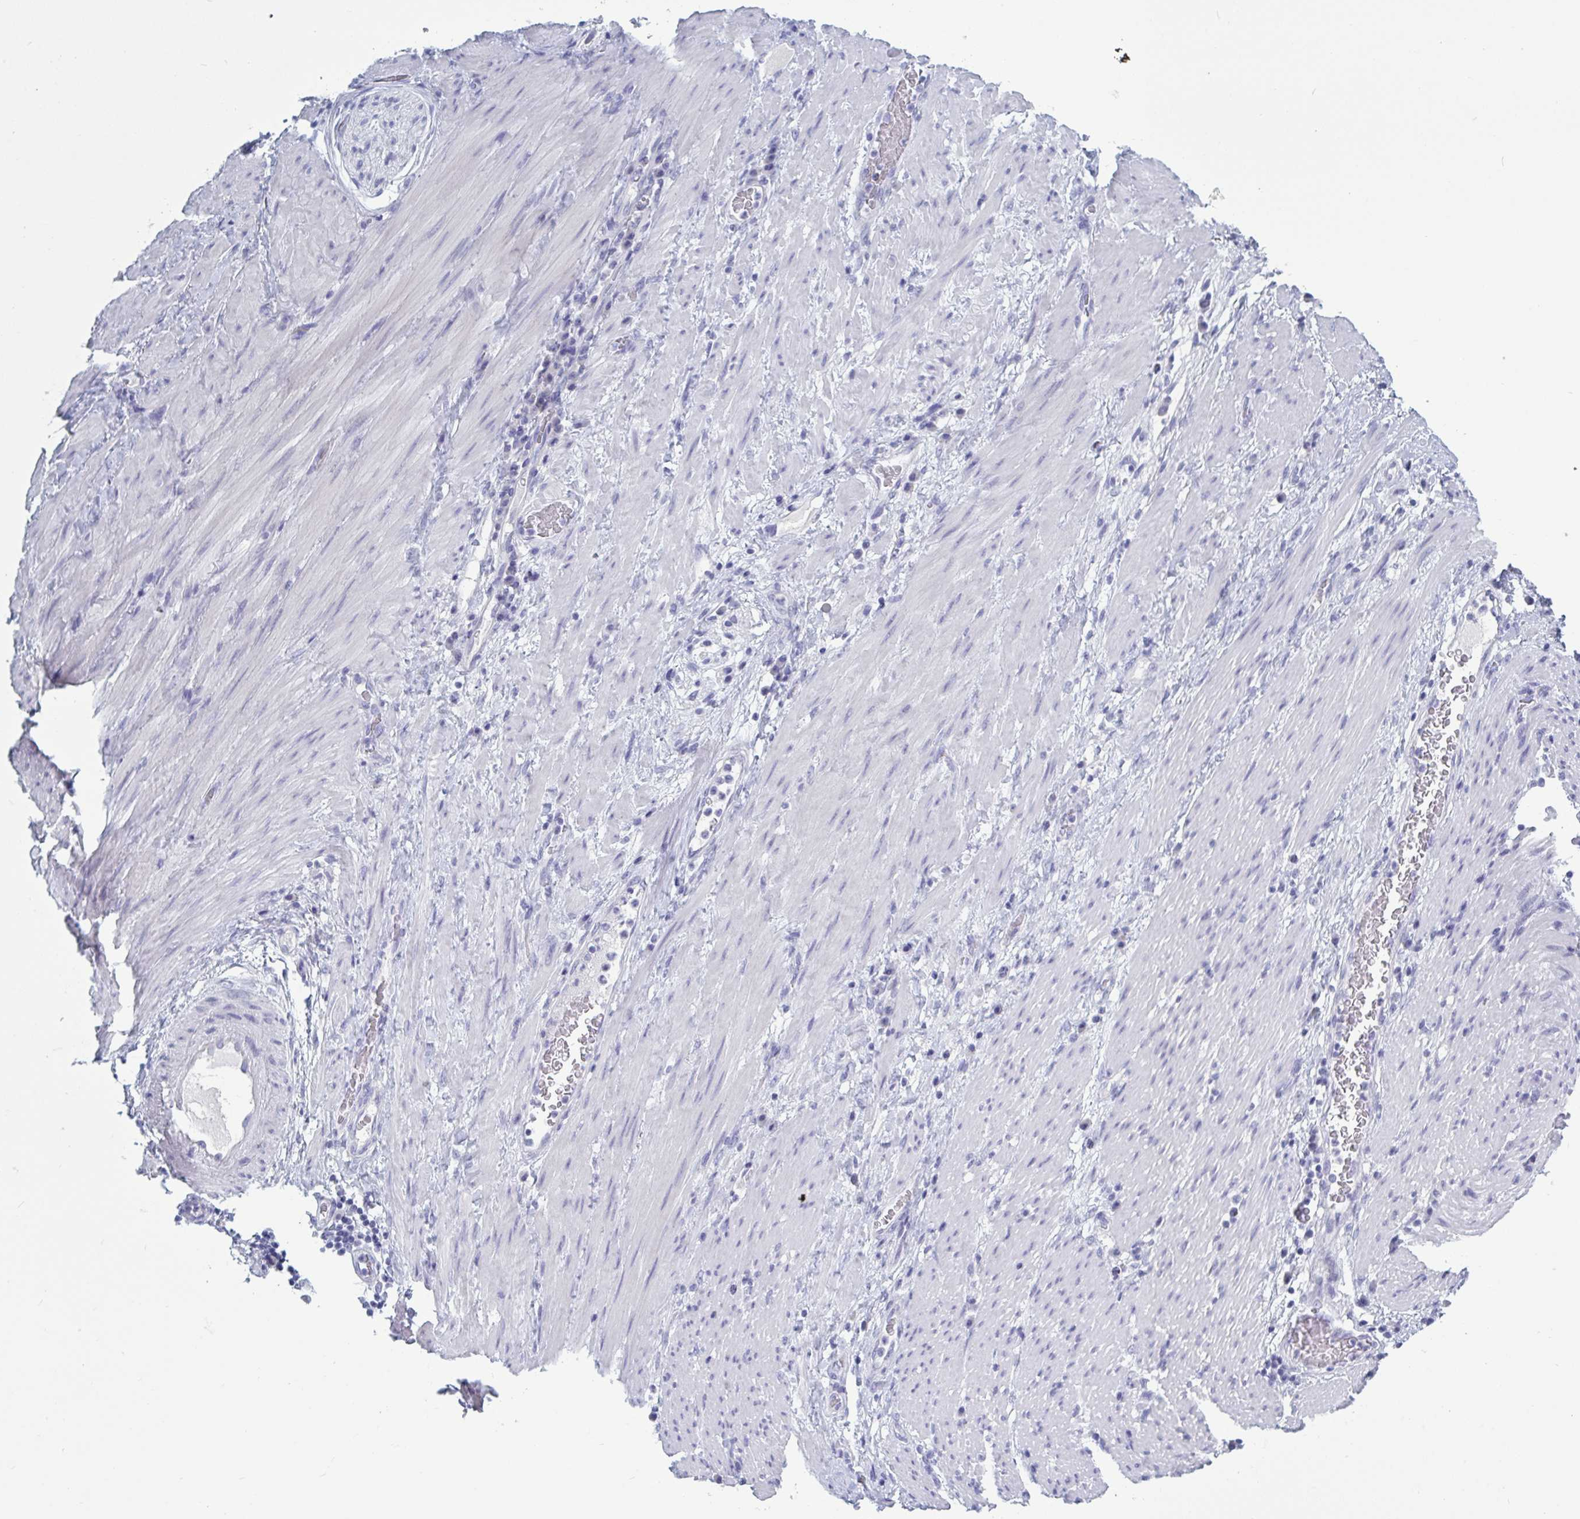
{"staining": {"intensity": "negative", "quantity": "none", "location": "none"}, "tissue": "stomach cancer", "cell_type": "Tumor cells", "image_type": "cancer", "snomed": [{"axis": "morphology", "description": "Normal tissue, NOS"}, {"axis": "morphology", "description": "Adenocarcinoma, NOS"}, {"axis": "topography", "description": "Stomach"}], "caption": "The micrograph shows no significant staining in tumor cells of adenocarcinoma (stomach).", "gene": "NDUFC2", "patient": {"sex": "female", "age": 64}}